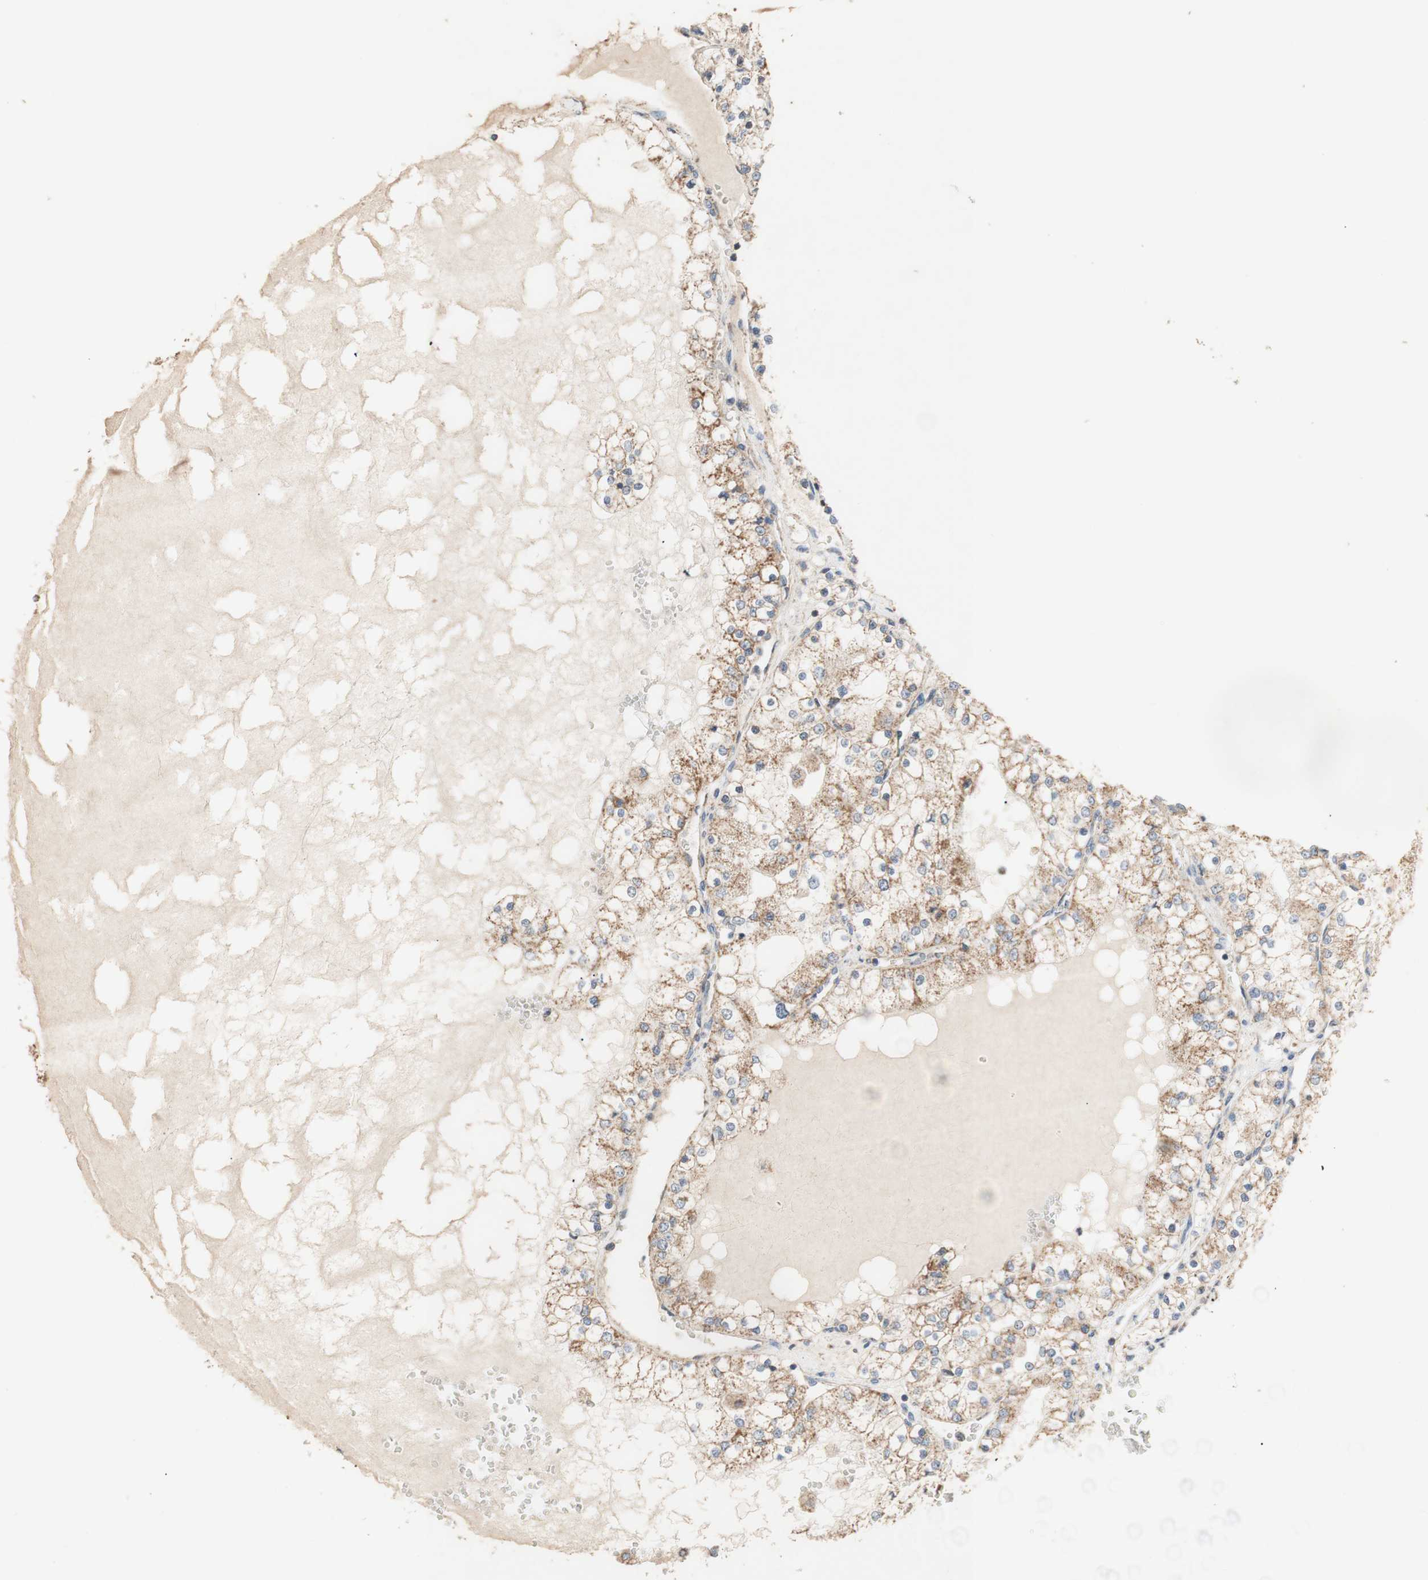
{"staining": {"intensity": "moderate", "quantity": ">75%", "location": "cytoplasmic/membranous"}, "tissue": "renal cancer", "cell_type": "Tumor cells", "image_type": "cancer", "snomed": [{"axis": "morphology", "description": "Adenocarcinoma, NOS"}, {"axis": "topography", "description": "Kidney"}], "caption": "A brown stain highlights moderate cytoplasmic/membranous expression of a protein in human renal cancer tumor cells.", "gene": "PTGIS", "patient": {"sex": "male", "age": 68}}